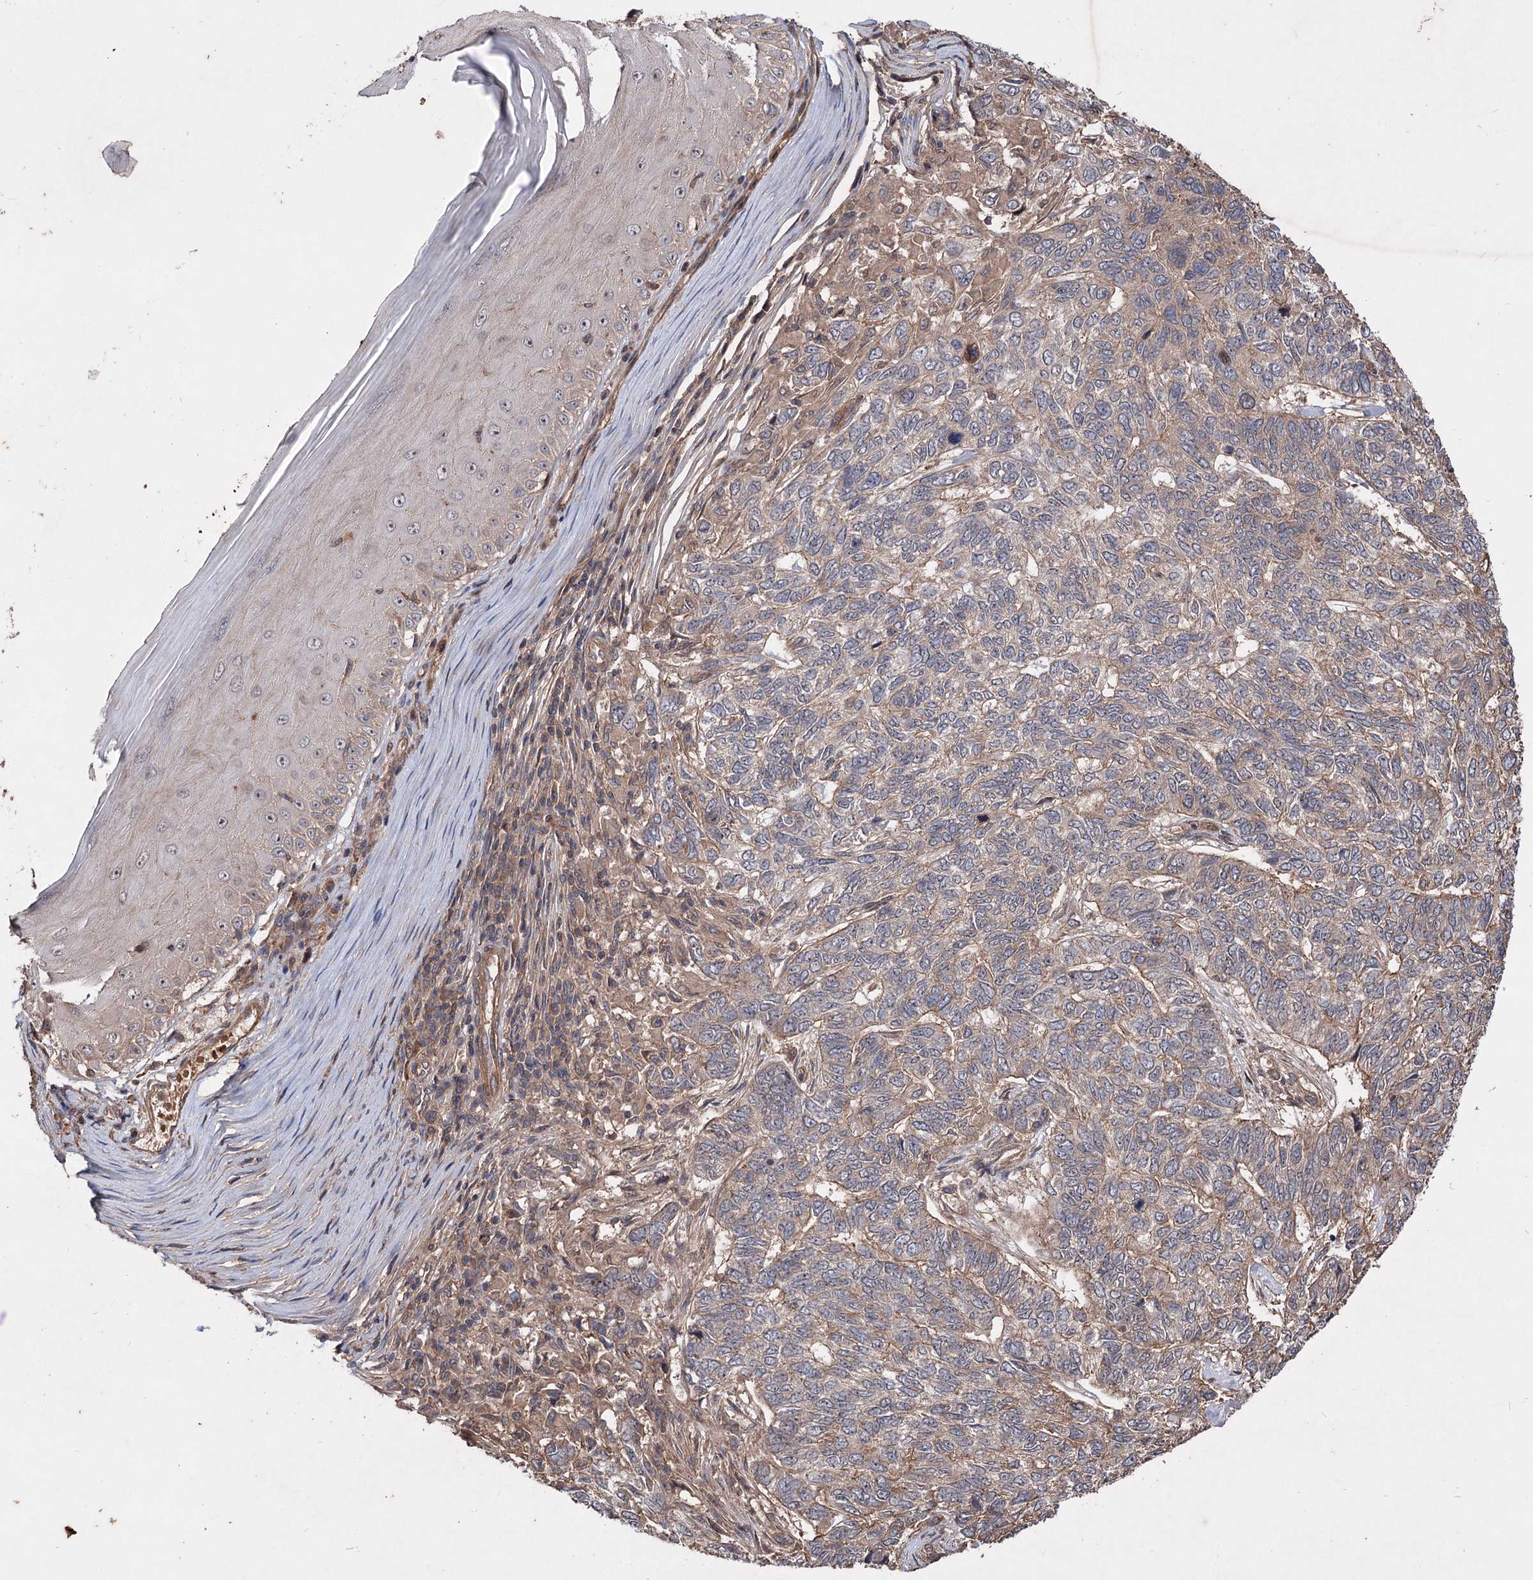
{"staining": {"intensity": "weak", "quantity": "25%-75%", "location": "cytoplasmic/membranous"}, "tissue": "skin cancer", "cell_type": "Tumor cells", "image_type": "cancer", "snomed": [{"axis": "morphology", "description": "Basal cell carcinoma"}, {"axis": "topography", "description": "Skin"}], "caption": "Skin basal cell carcinoma tissue displays weak cytoplasmic/membranous expression in about 25%-75% of tumor cells, visualized by immunohistochemistry.", "gene": "ADK", "patient": {"sex": "female", "age": 65}}